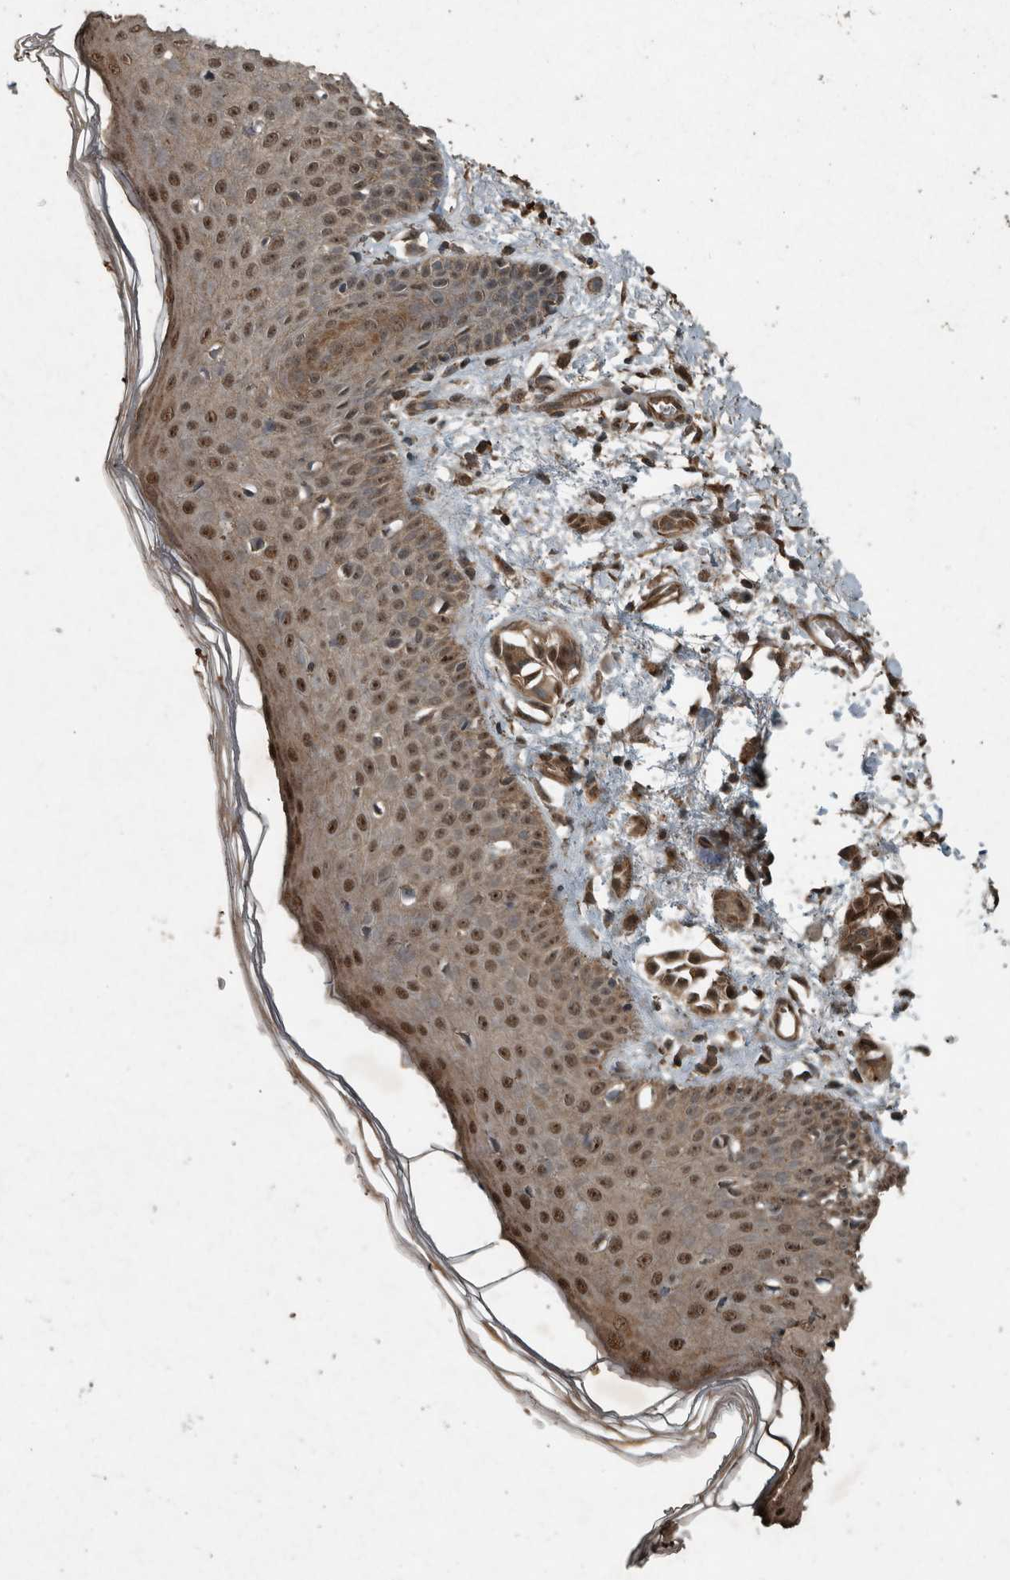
{"staining": {"intensity": "moderate", "quantity": ">75%", "location": "cytoplasmic/membranous"}, "tissue": "skin", "cell_type": "Fibroblasts", "image_type": "normal", "snomed": [{"axis": "morphology", "description": "Normal tissue, NOS"}, {"axis": "morphology", "description": "Inflammation, NOS"}, {"axis": "topography", "description": "Skin"}], "caption": "This photomicrograph reveals immunohistochemistry staining of unremarkable skin, with medium moderate cytoplasmic/membranous expression in about >75% of fibroblasts.", "gene": "ARHGEF12", "patient": {"sex": "female", "age": 44}}